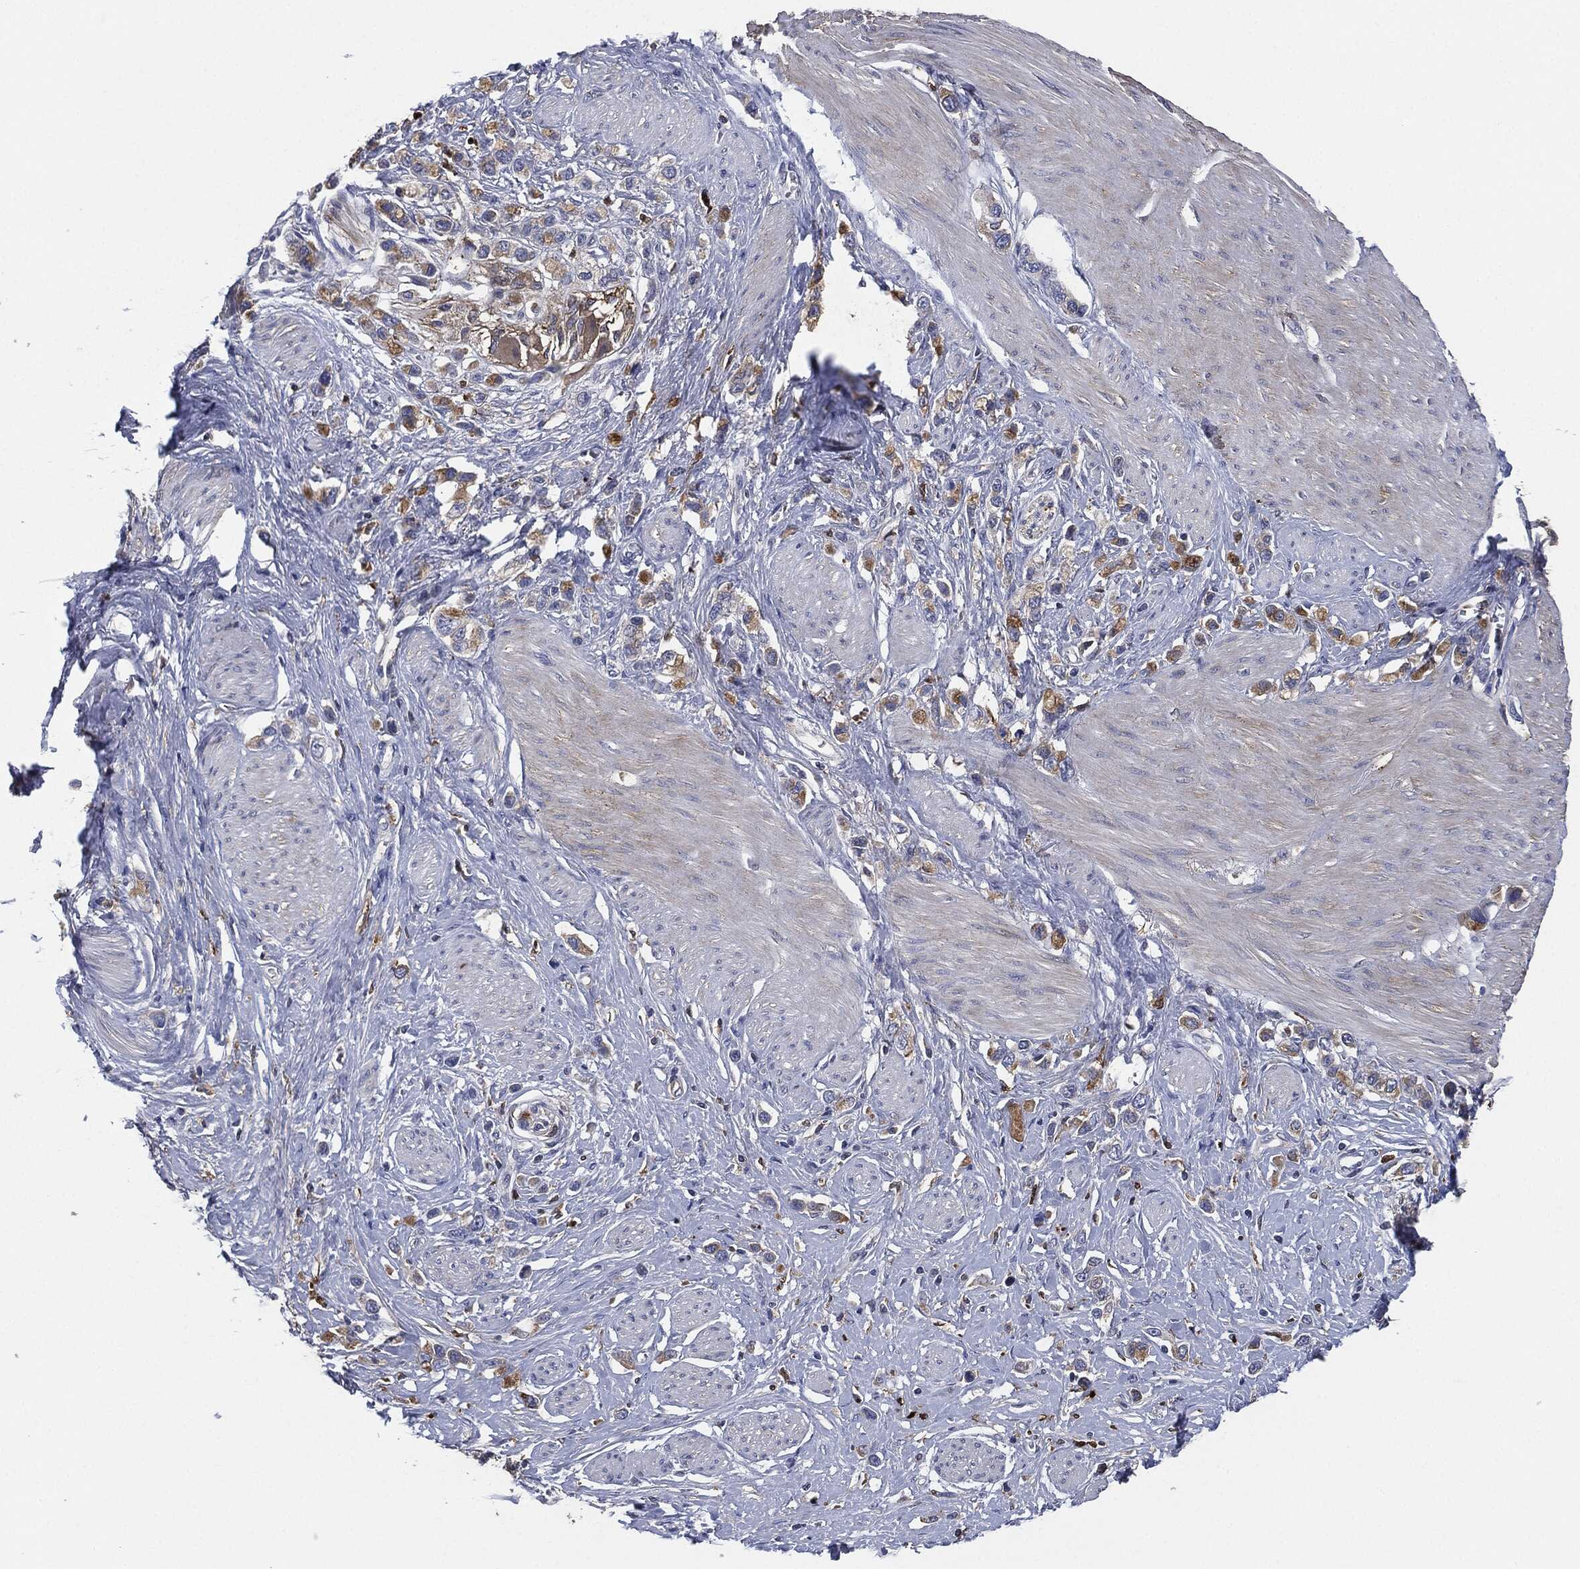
{"staining": {"intensity": "moderate", "quantity": "<25%", "location": "cytoplasmic/membranous"}, "tissue": "stomach cancer", "cell_type": "Tumor cells", "image_type": "cancer", "snomed": [{"axis": "morphology", "description": "Normal tissue, NOS"}, {"axis": "morphology", "description": "Adenocarcinoma, NOS"}, {"axis": "morphology", "description": "Adenocarcinoma, High grade"}, {"axis": "topography", "description": "Stomach, upper"}, {"axis": "topography", "description": "Stomach"}], "caption": "Immunohistochemistry (IHC) of stomach cancer (adenocarcinoma) shows low levels of moderate cytoplasmic/membranous expression in about <25% of tumor cells.", "gene": "TMEM11", "patient": {"sex": "female", "age": 65}}